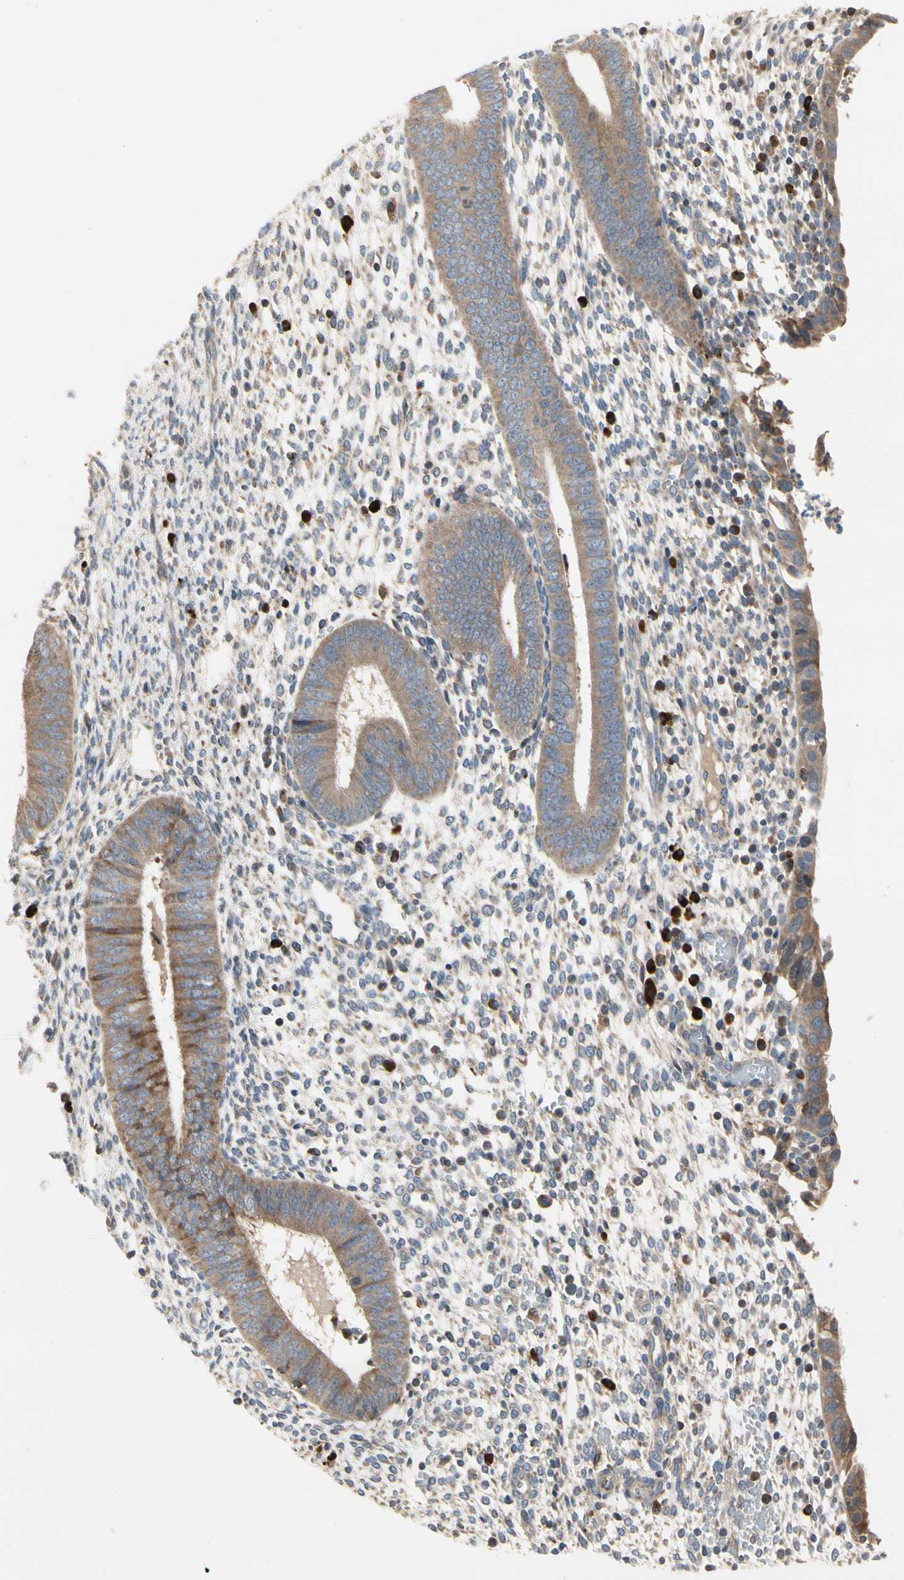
{"staining": {"intensity": "negative", "quantity": "none", "location": "none"}, "tissue": "endometrium", "cell_type": "Cells in endometrial stroma", "image_type": "normal", "snomed": [{"axis": "morphology", "description": "Normal tissue, NOS"}, {"axis": "topography", "description": "Endometrium"}], "caption": "Micrograph shows no protein positivity in cells in endometrial stroma of unremarkable endometrium. (IHC, brightfield microscopy, high magnification).", "gene": "MMEL1", "patient": {"sex": "female", "age": 35}}